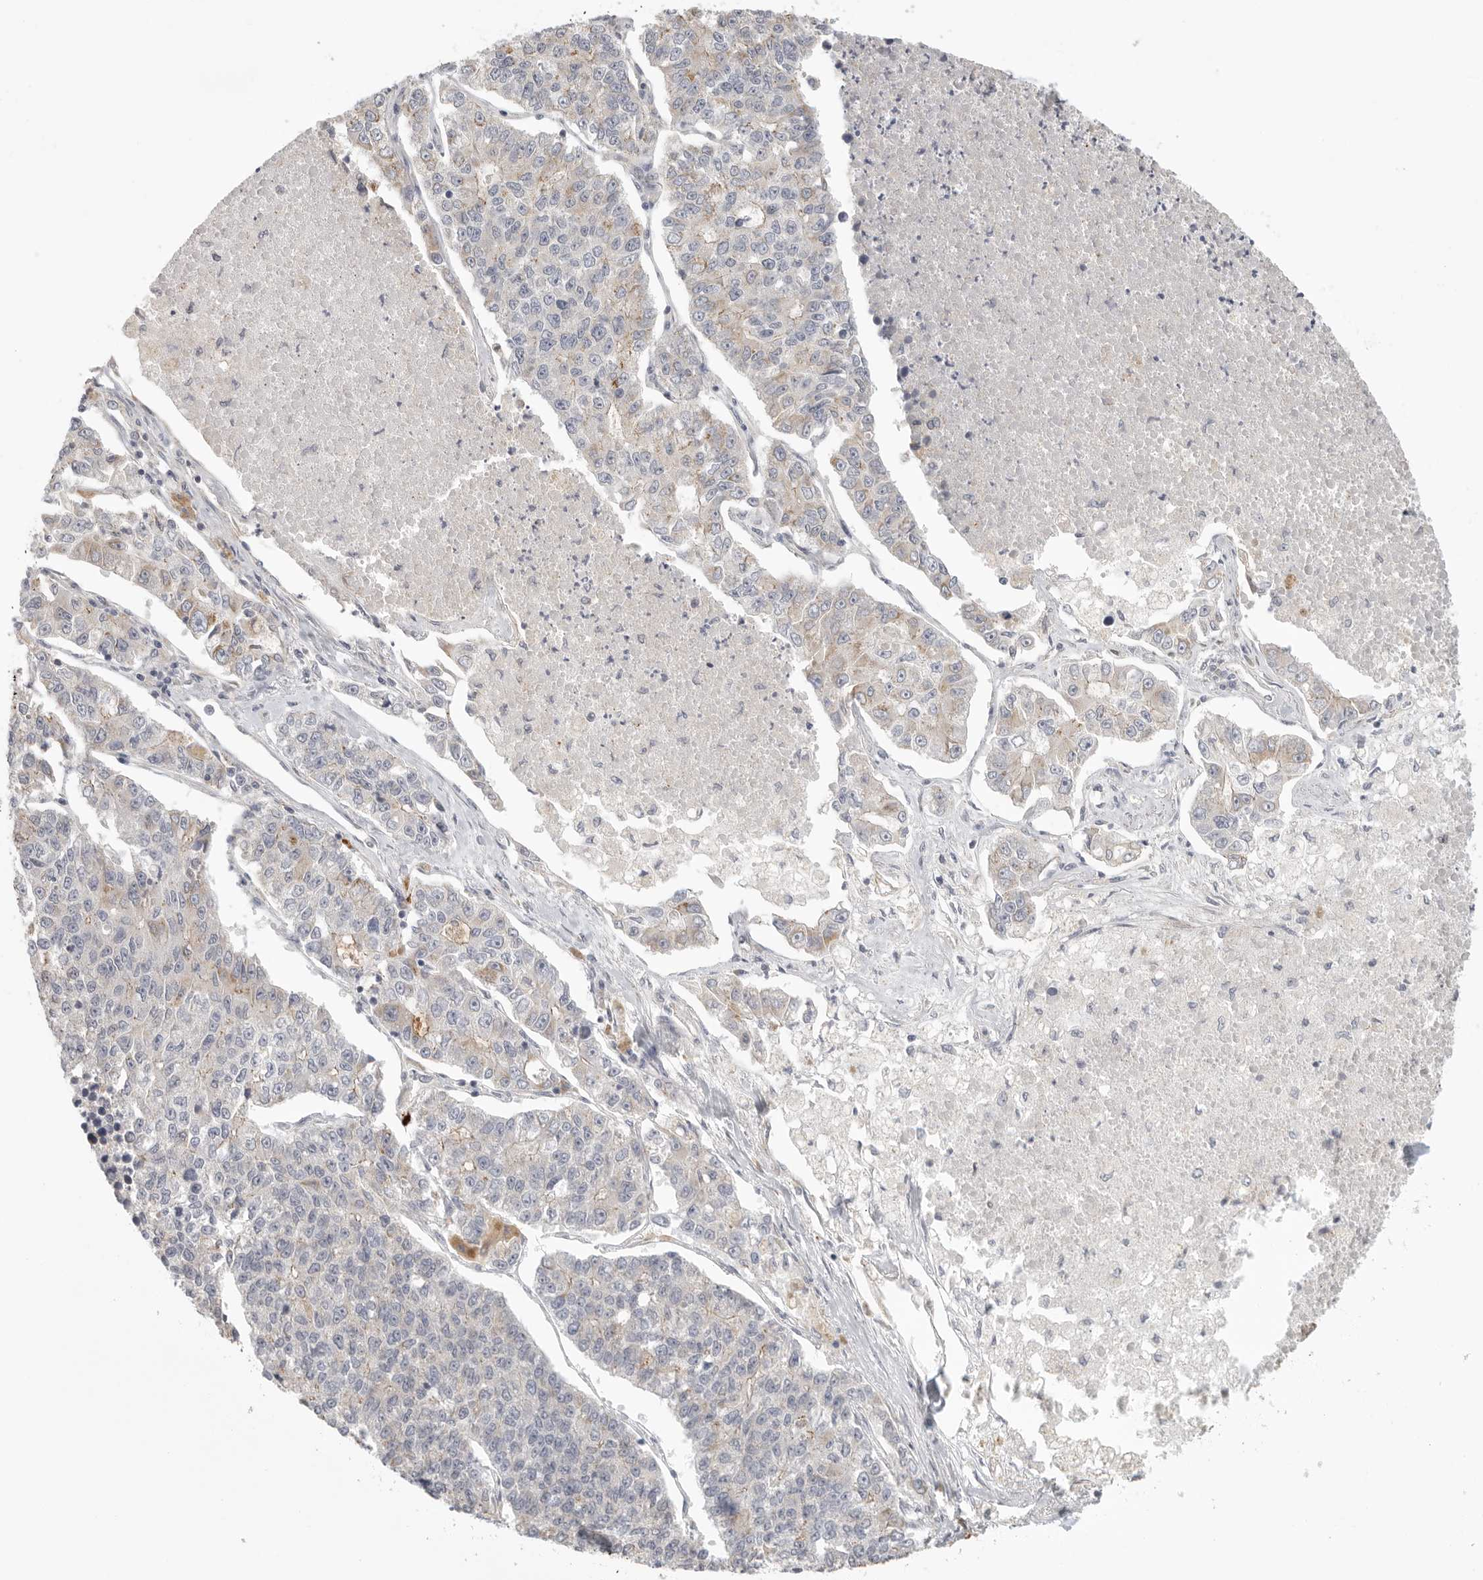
{"staining": {"intensity": "weak", "quantity": "<25%", "location": "cytoplasmic/membranous"}, "tissue": "lung cancer", "cell_type": "Tumor cells", "image_type": "cancer", "snomed": [{"axis": "morphology", "description": "Adenocarcinoma, NOS"}, {"axis": "topography", "description": "Lung"}], "caption": "High magnification brightfield microscopy of adenocarcinoma (lung) stained with DAB (brown) and counterstained with hematoxylin (blue): tumor cells show no significant positivity.", "gene": "STAB2", "patient": {"sex": "male", "age": 49}}